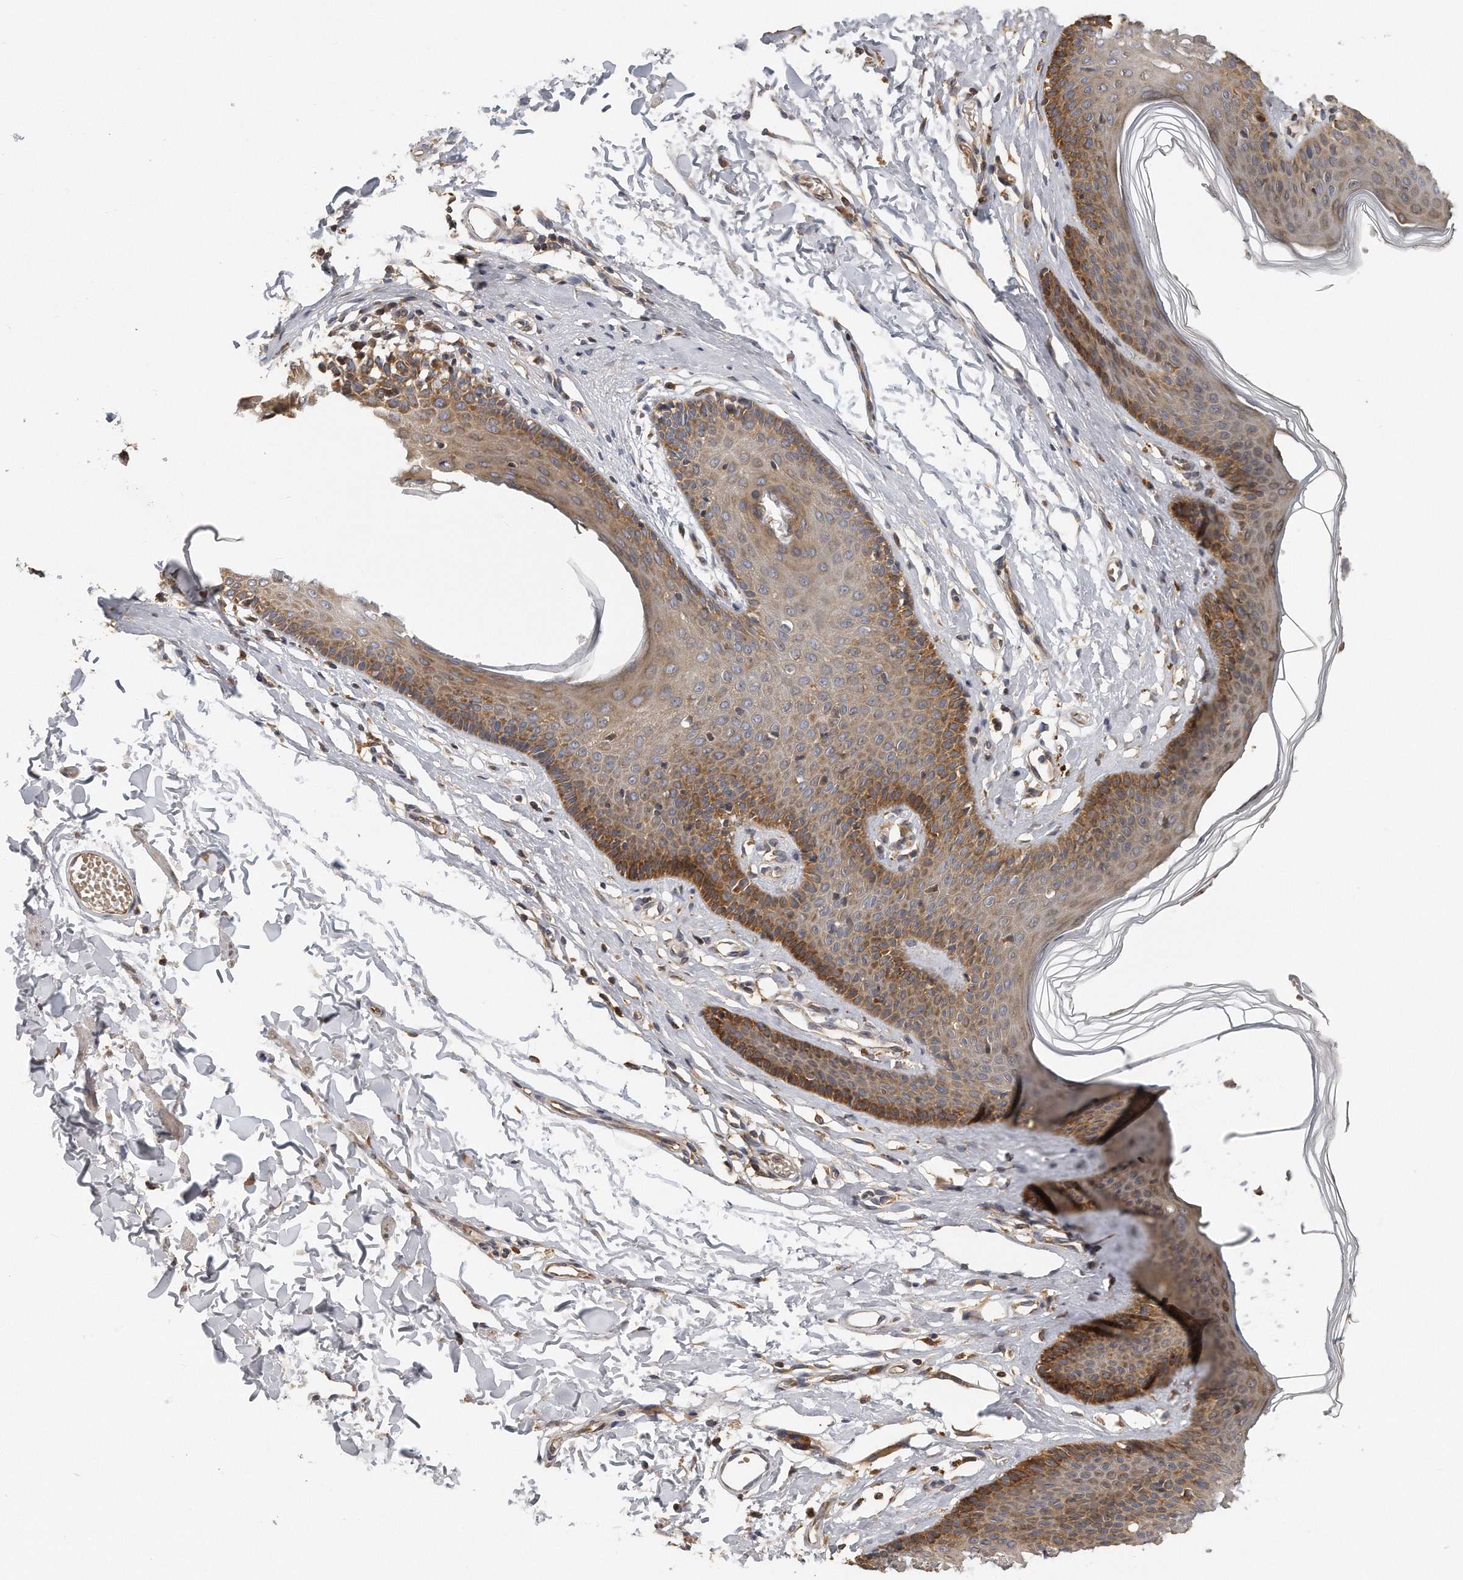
{"staining": {"intensity": "moderate", "quantity": ">75%", "location": "cytoplasmic/membranous"}, "tissue": "skin", "cell_type": "Epidermal cells", "image_type": "normal", "snomed": [{"axis": "morphology", "description": "Normal tissue, NOS"}, {"axis": "morphology", "description": "Squamous cell carcinoma, NOS"}, {"axis": "topography", "description": "Vulva"}], "caption": "Benign skin displays moderate cytoplasmic/membranous positivity in about >75% of epidermal cells, visualized by immunohistochemistry.", "gene": "EIF3I", "patient": {"sex": "female", "age": 85}}